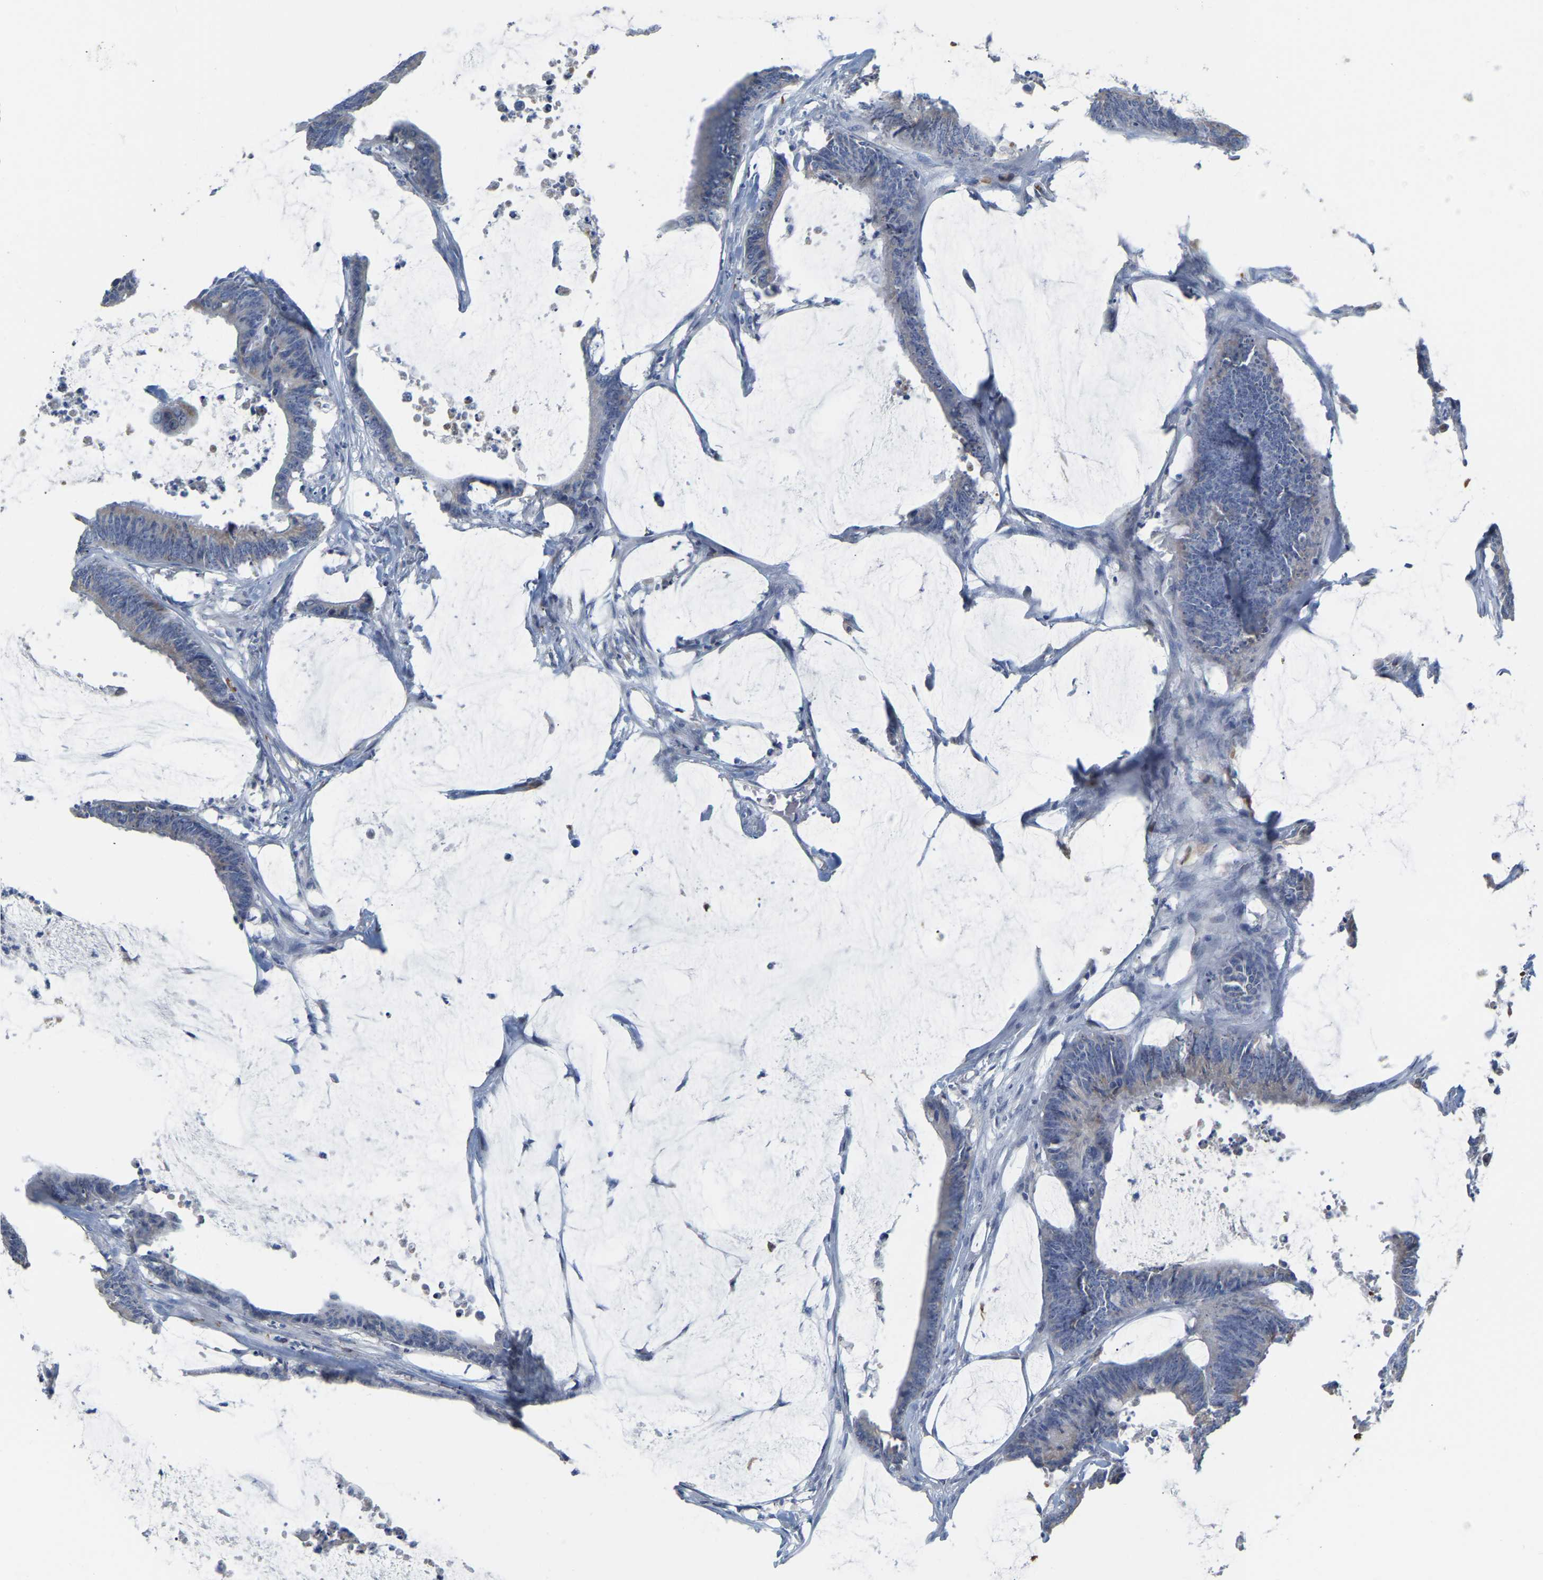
{"staining": {"intensity": "negative", "quantity": "none", "location": "none"}, "tissue": "colorectal cancer", "cell_type": "Tumor cells", "image_type": "cancer", "snomed": [{"axis": "morphology", "description": "Adenocarcinoma, NOS"}, {"axis": "topography", "description": "Rectum"}], "caption": "Tumor cells show no significant positivity in adenocarcinoma (colorectal).", "gene": "ULBP2", "patient": {"sex": "female", "age": 66}}